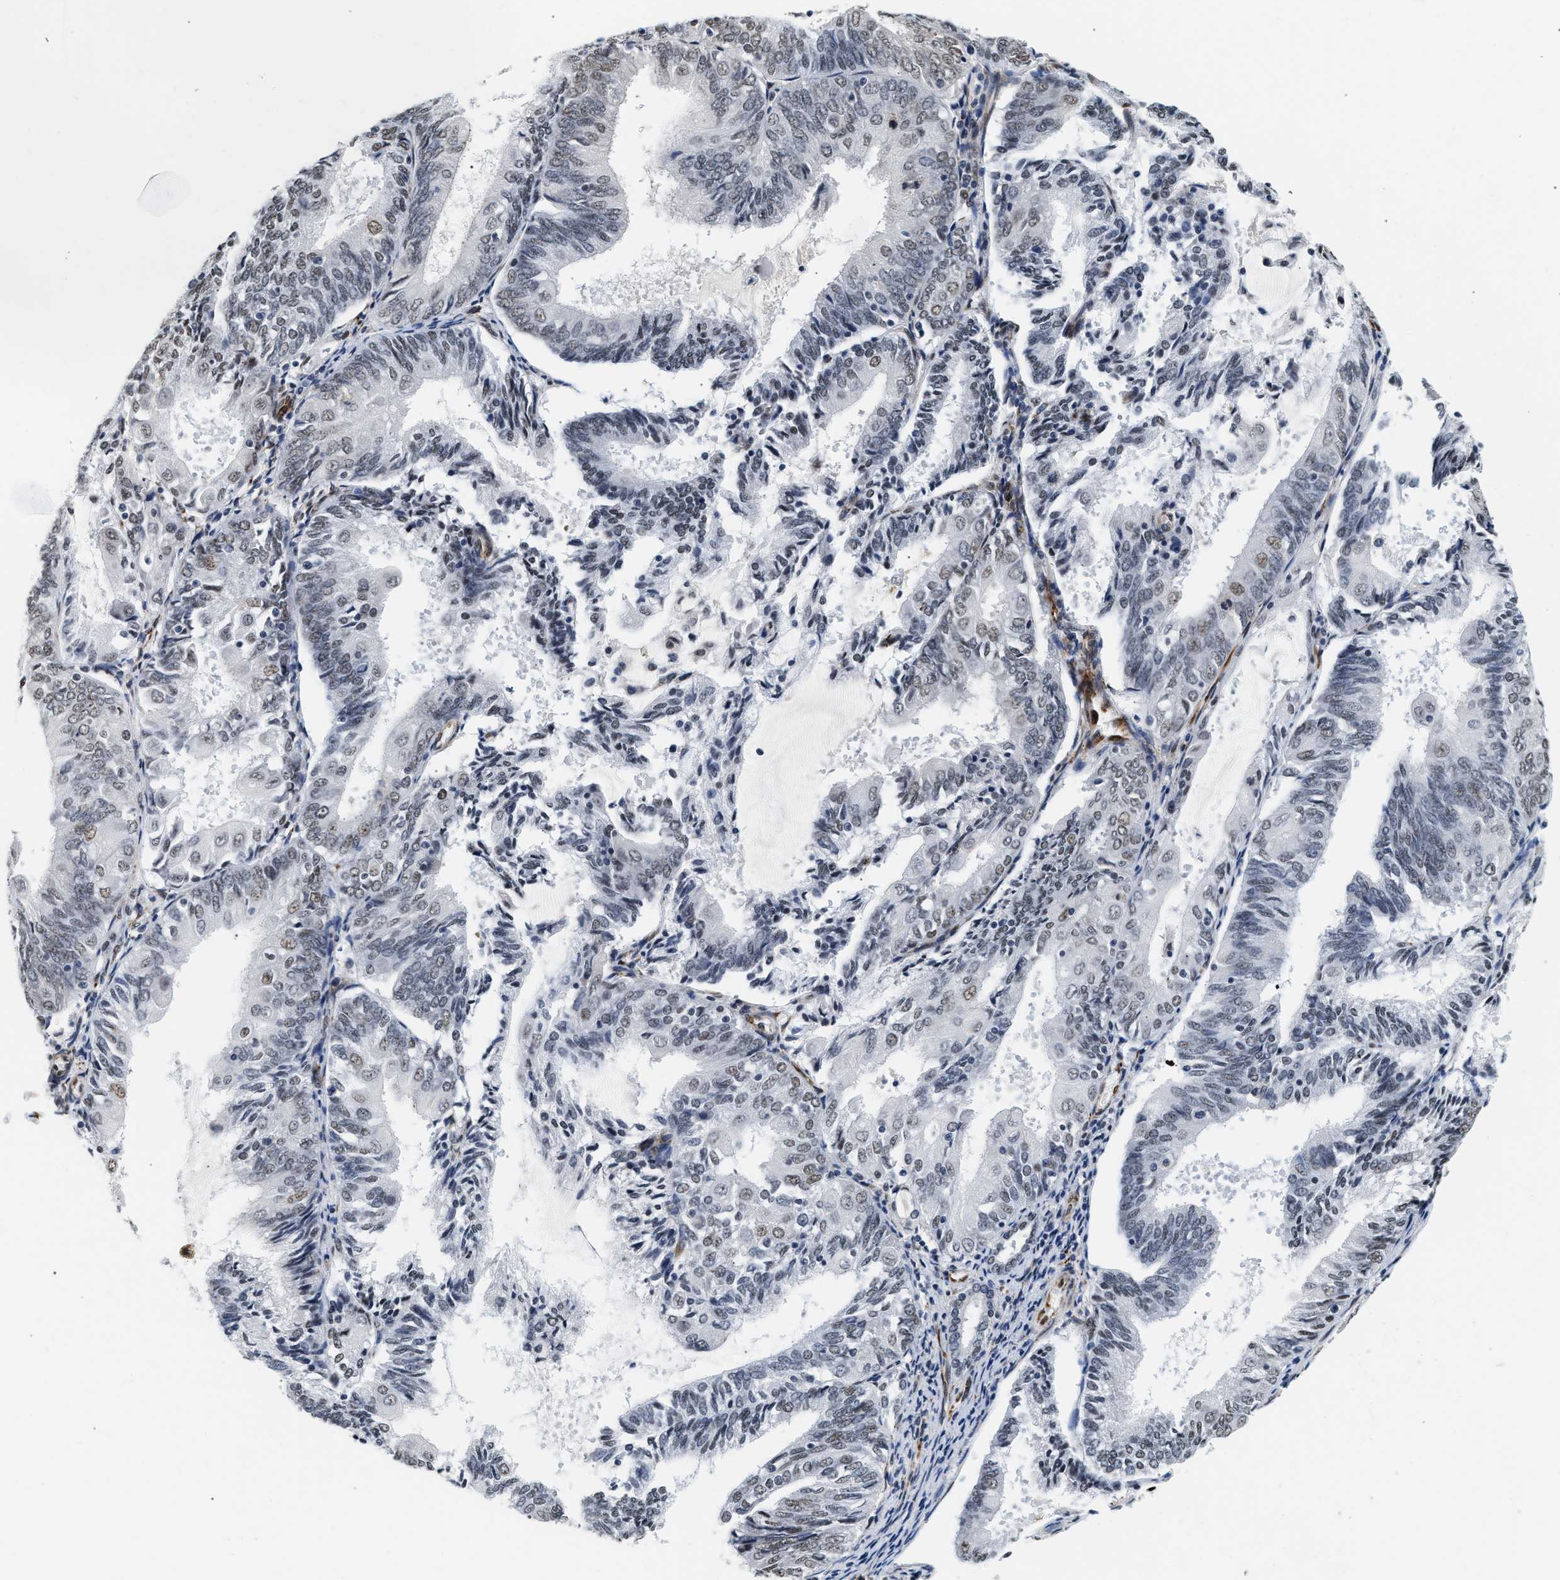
{"staining": {"intensity": "weak", "quantity": "<25%", "location": "nuclear"}, "tissue": "endometrial cancer", "cell_type": "Tumor cells", "image_type": "cancer", "snomed": [{"axis": "morphology", "description": "Adenocarcinoma, NOS"}, {"axis": "topography", "description": "Endometrium"}], "caption": "Human endometrial adenocarcinoma stained for a protein using IHC displays no staining in tumor cells.", "gene": "THOC1", "patient": {"sex": "female", "age": 81}}